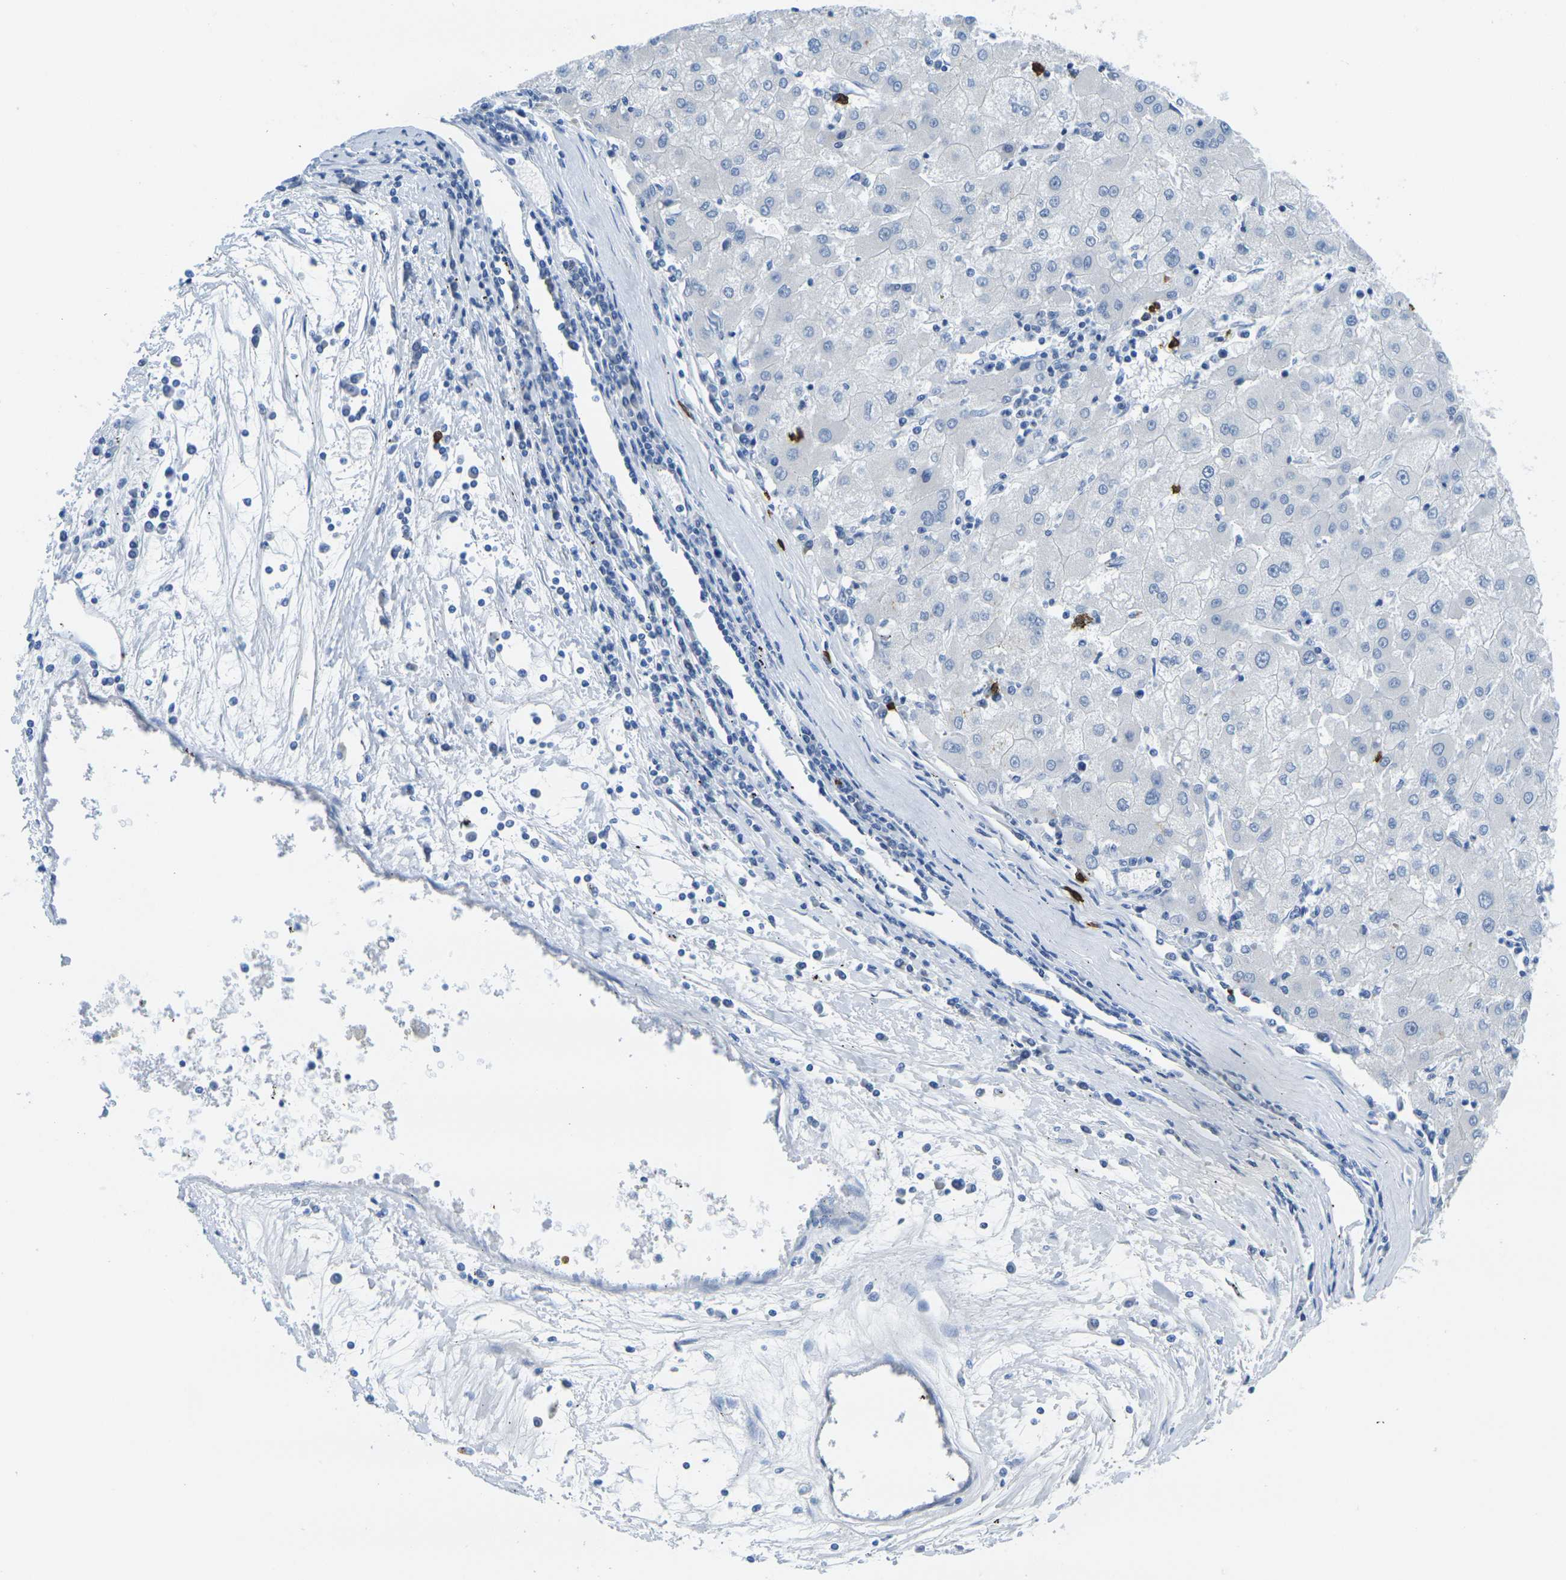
{"staining": {"intensity": "negative", "quantity": "none", "location": "none"}, "tissue": "liver cancer", "cell_type": "Tumor cells", "image_type": "cancer", "snomed": [{"axis": "morphology", "description": "Carcinoma, Hepatocellular, NOS"}, {"axis": "topography", "description": "Liver"}], "caption": "Liver cancer was stained to show a protein in brown. There is no significant staining in tumor cells.", "gene": "GPR15", "patient": {"sex": "male", "age": 72}}